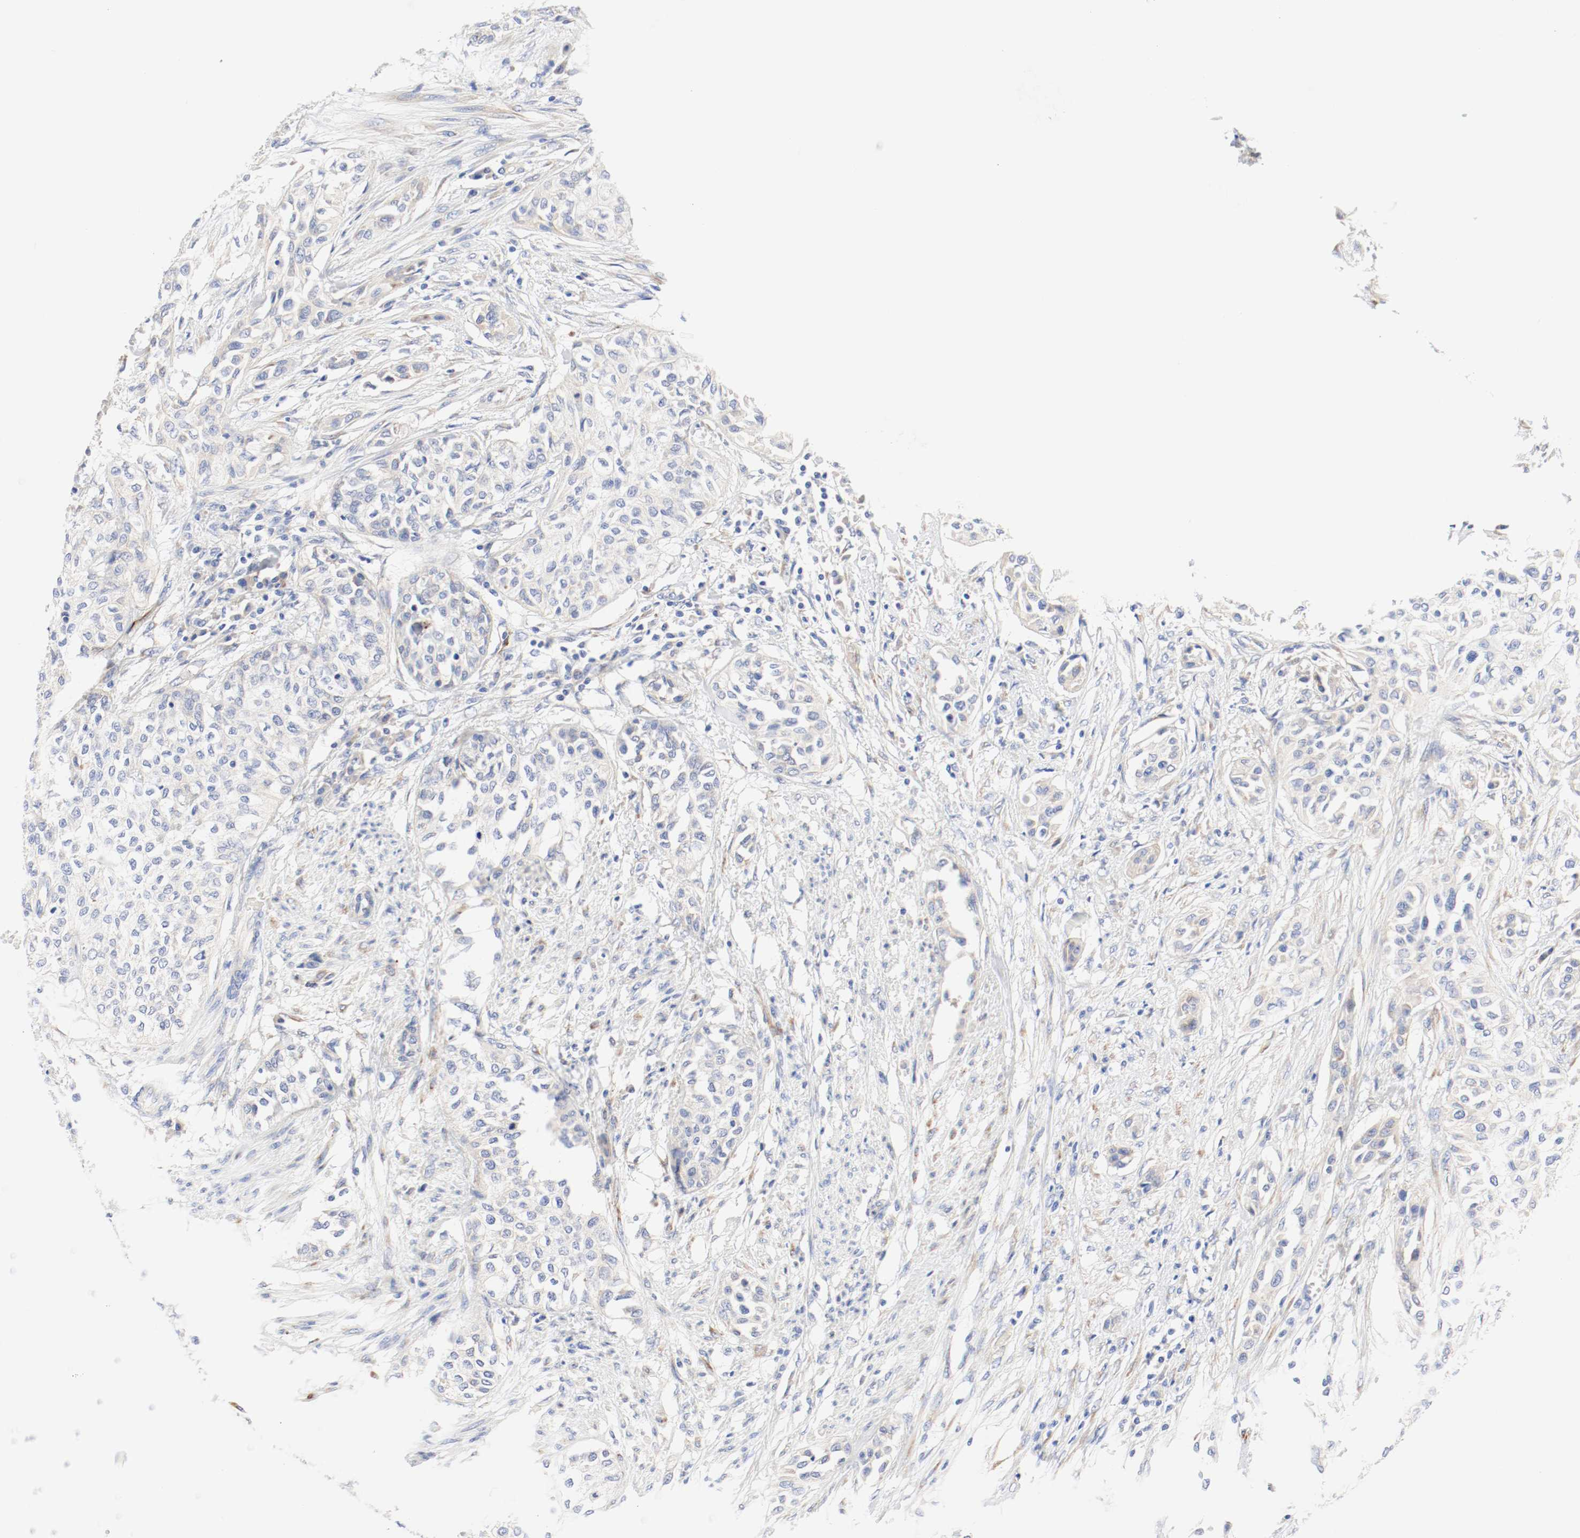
{"staining": {"intensity": "weak", "quantity": "25%-75%", "location": "cytoplasmic/membranous"}, "tissue": "urothelial cancer", "cell_type": "Tumor cells", "image_type": "cancer", "snomed": [{"axis": "morphology", "description": "Urothelial carcinoma, High grade"}, {"axis": "topography", "description": "Urinary bladder"}], "caption": "Approximately 25%-75% of tumor cells in human high-grade urothelial carcinoma demonstrate weak cytoplasmic/membranous protein positivity as visualized by brown immunohistochemical staining.", "gene": "GIT1", "patient": {"sex": "male", "age": 74}}